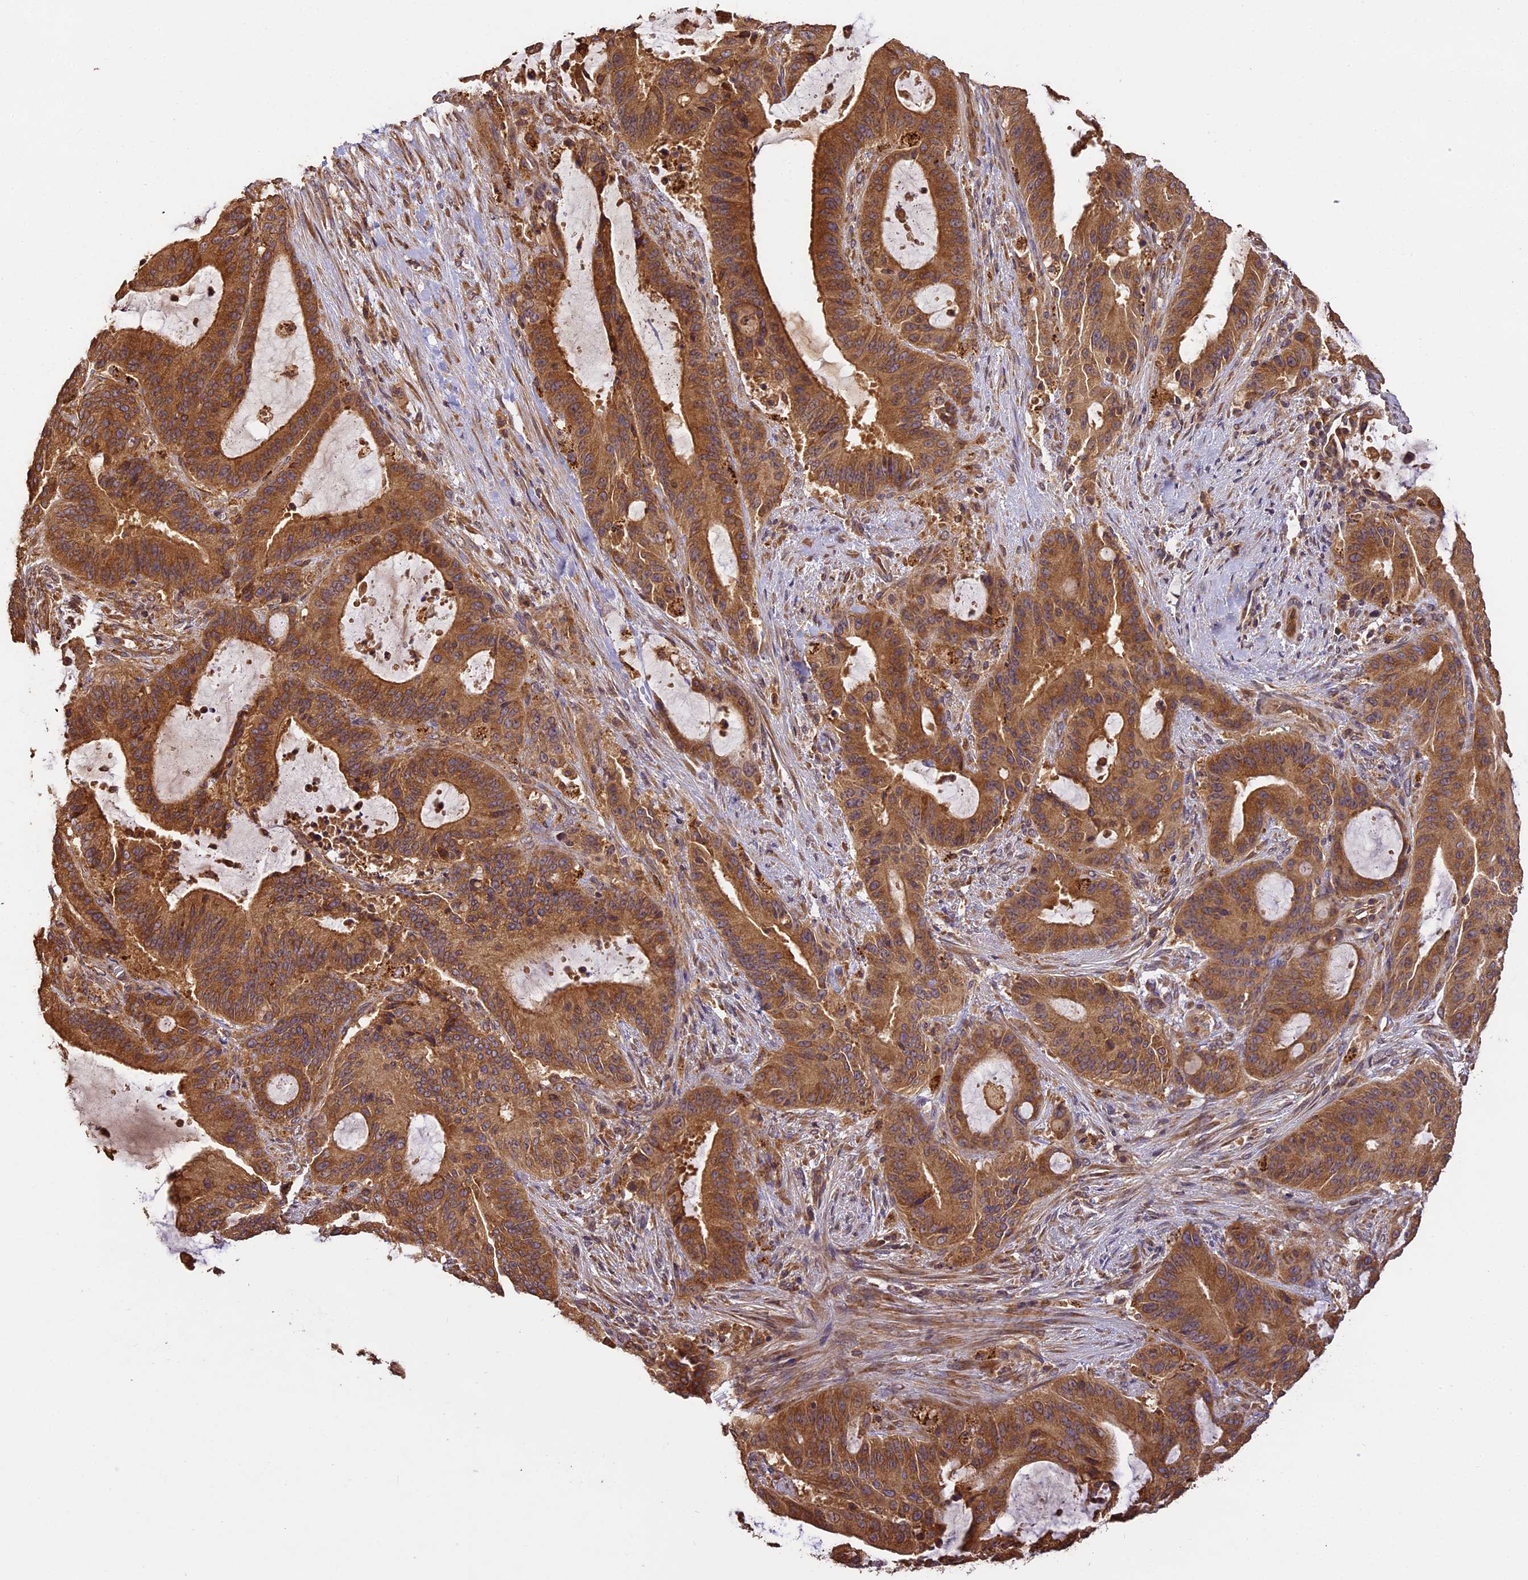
{"staining": {"intensity": "moderate", "quantity": ">75%", "location": "cytoplasmic/membranous"}, "tissue": "liver cancer", "cell_type": "Tumor cells", "image_type": "cancer", "snomed": [{"axis": "morphology", "description": "Normal tissue, NOS"}, {"axis": "morphology", "description": "Cholangiocarcinoma"}, {"axis": "topography", "description": "Liver"}, {"axis": "topography", "description": "Peripheral nerve tissue"}], "caption": "Immunohistochemical staining of human liver cholangiocarcinoma reveals medium levels of moderate cytoplasmic/membranous staining in approximately >75% of tumor cells.", "gene": "BRAP", "patient": {"sex": "female", "age": 73}}